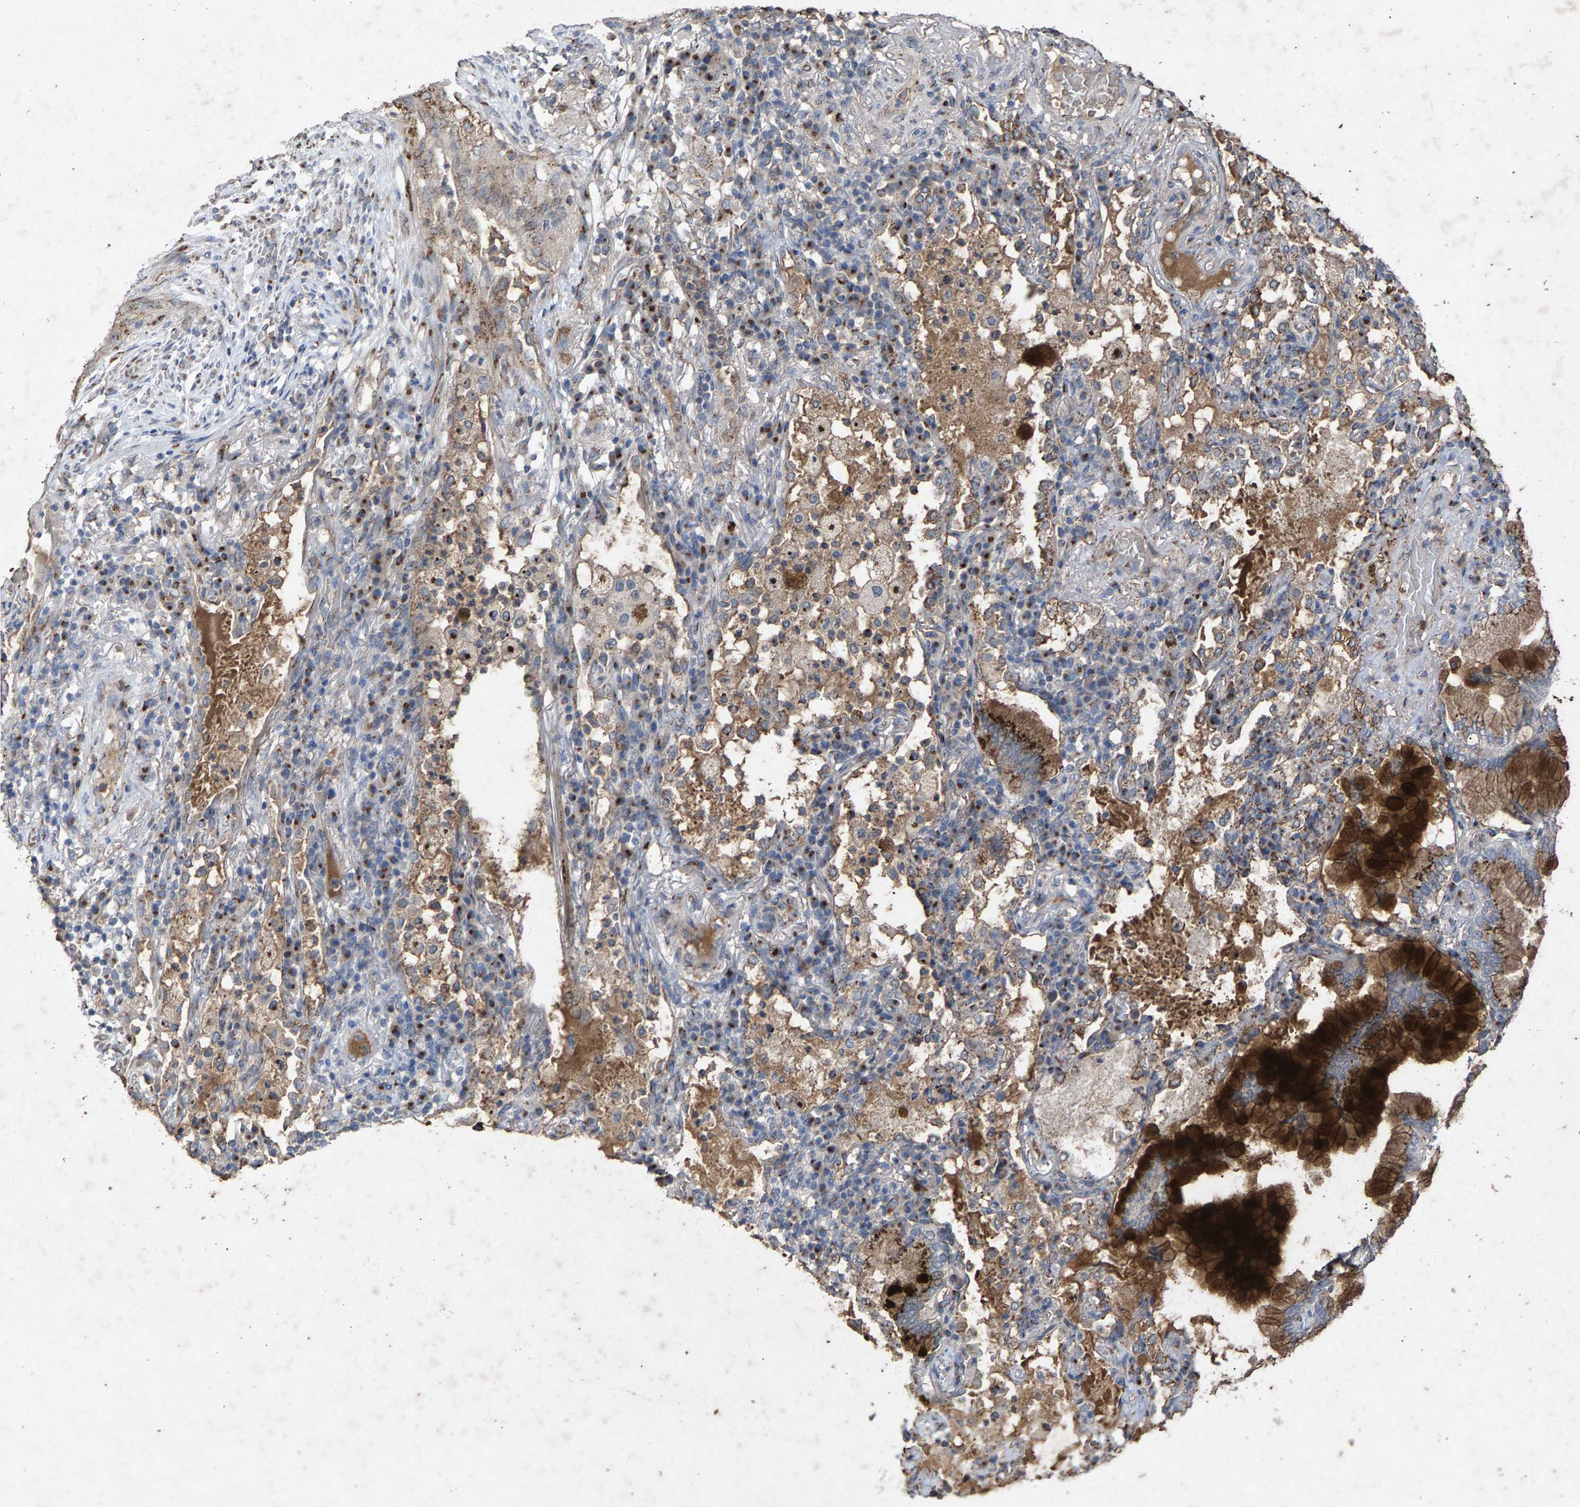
{"staining": {"intensity": "moderate", "quantity": "25%-75%", "location": "cytoplasmic/membranous"}, "tissue": "lung cancer", "cell_type": "Tumor cells", "image_type": "cancer", "snomed": [{"axis": "morphology", "description": "Adenocarcinoma, NOS"}, {"axis": "topography", "description": "Lung"}], "caption": "A brown stain highlights moderate cytoplasmic/membranous positivity of a protein in adenocarcinoma (lung) tumor cells.", "gene": "MAN2A1", "patient": {"sex": "female", "age": 70}}